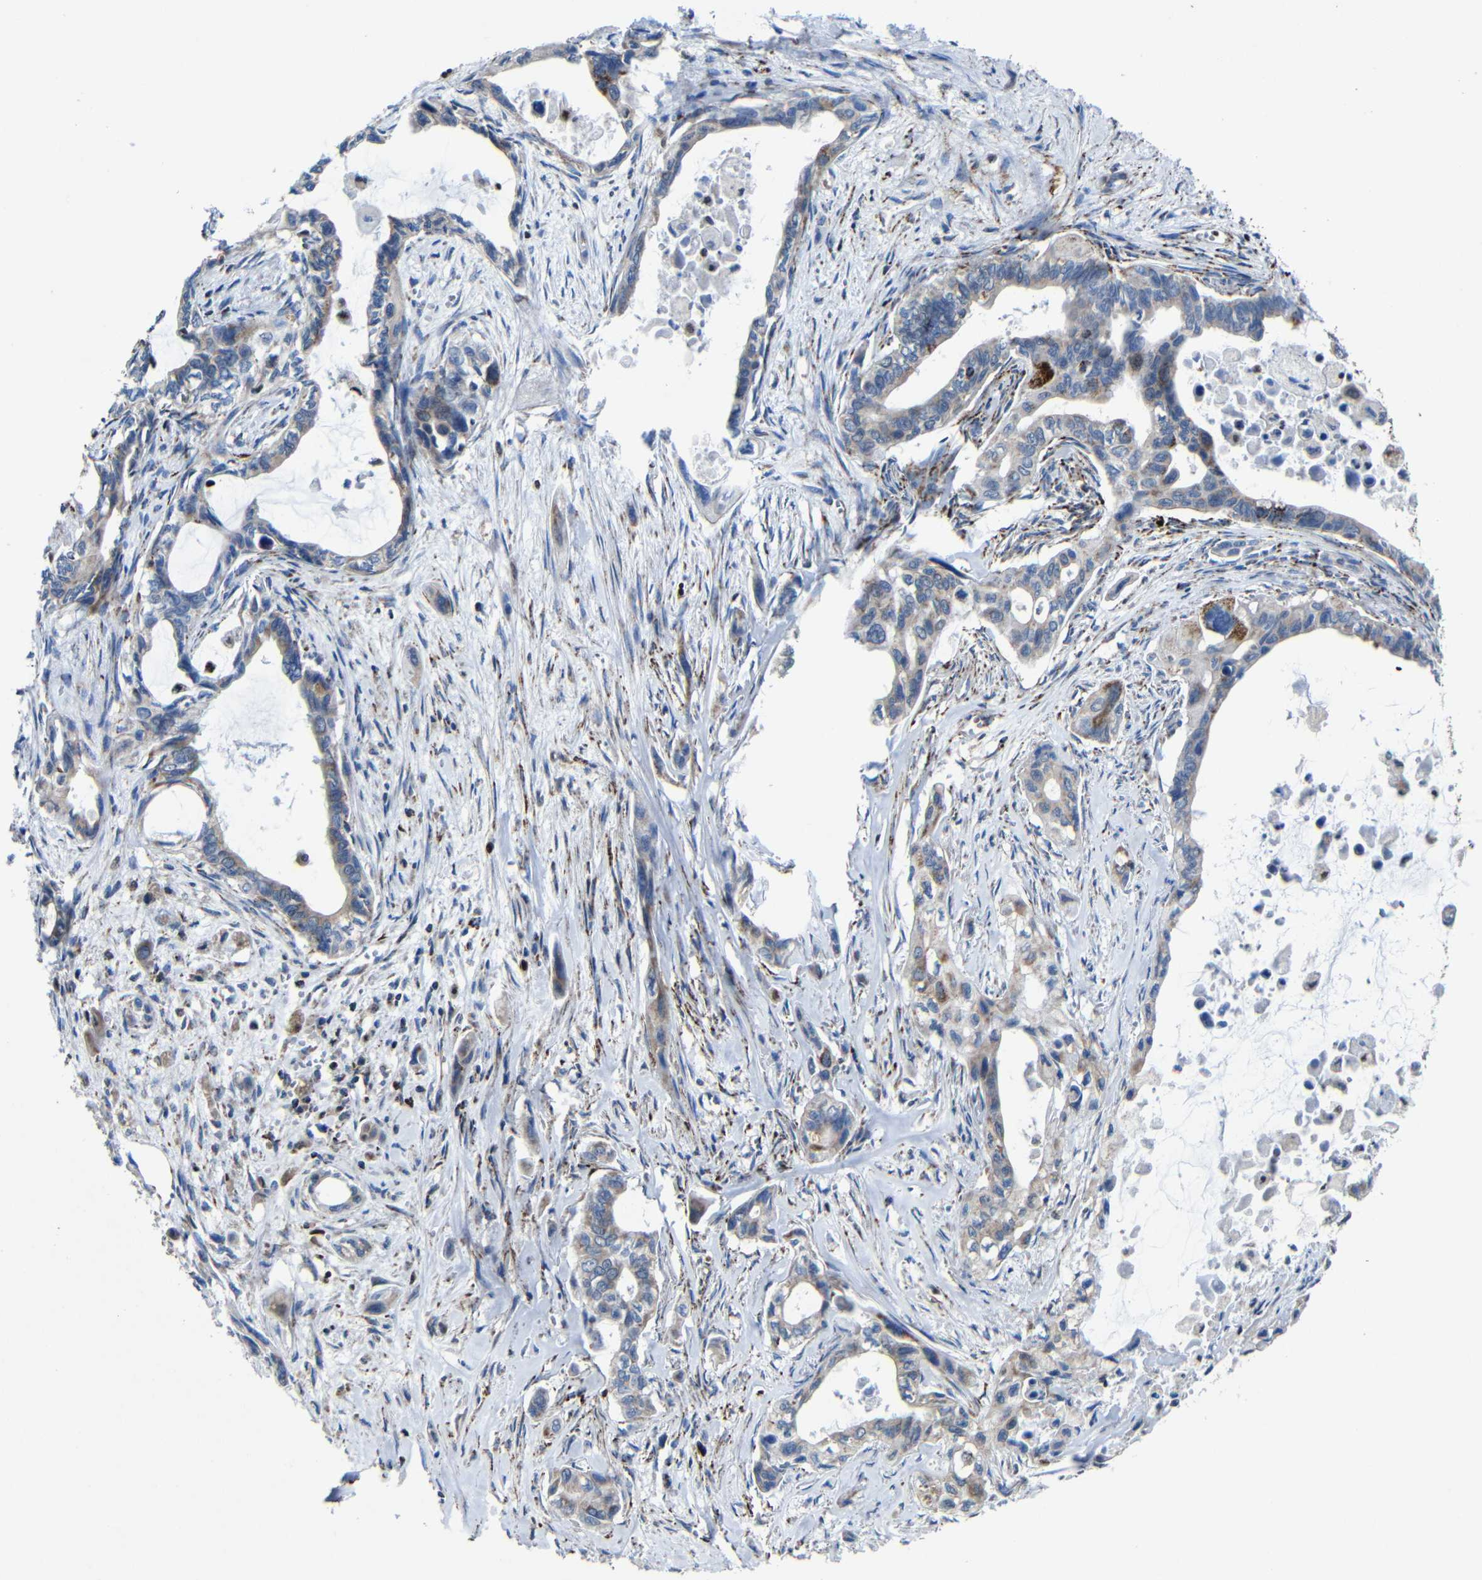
{"staining": {"intensity": "weak", "quantity": "25%-75%", "location": "cytoplasmic/membranous"}, "tissue": "pancreatic cancer", "cell_type": "Tumor cells", "image_type": "cancer", "snomed": [{"axis": "morphology", "description": "Adenocarcinoma, NOS"}, {"axis": "topography", "description": "Pancreas"}], "caption": "Brown immunohistochemical staining in adenocarcinoma (pancreatic) displays weak cytoplasmic/membranous expression in about 25%-75% of tumor cells. (DAB (3,3'-diaminobenzidine) IHC, brown staining for protein, blue staining for nuclei).", "gene": "CA5B", "patient": {"sex": "male", "age": 73}}